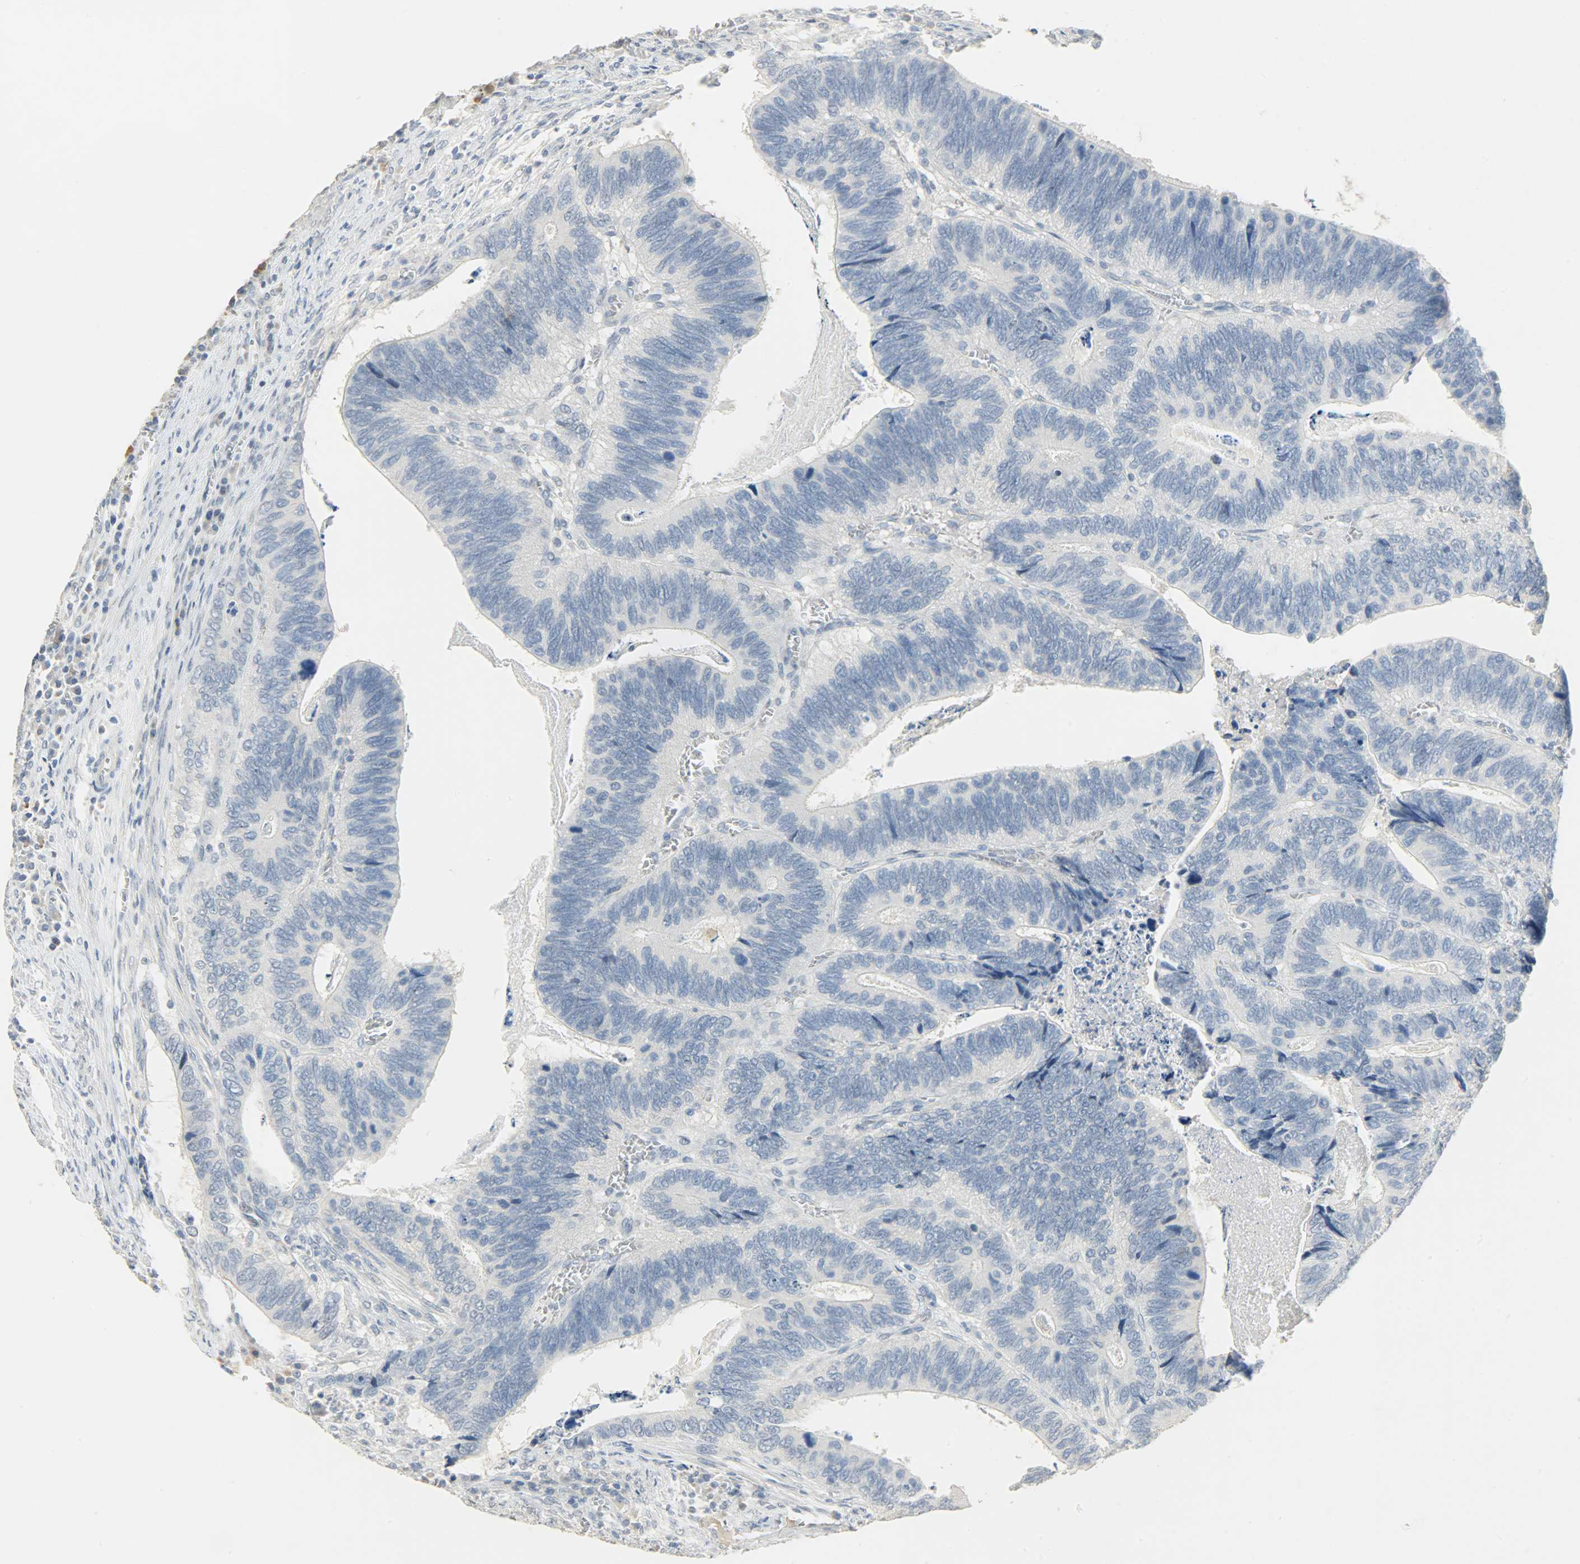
{"staining": {"intensity": "negative", "quantity": "none", "location": "none"}, "tissue": "colorectal cancer", "cell_type": "Tumor cells", "image_type": "cancer", "snomed": [{"axis": "morphology", "description": "Adenocarcinoma, NOS"}, {"axis": "topography", "description": "Colon"}], "caption": "High power microscopy photomicrograph of an immunohistochemistry (IHC) photomicrograph of colorectal cancer, revealing no significant staining in tumor cells.", "gene": "DNAJB6", "patient": {"sex": "male", "age": 72}}